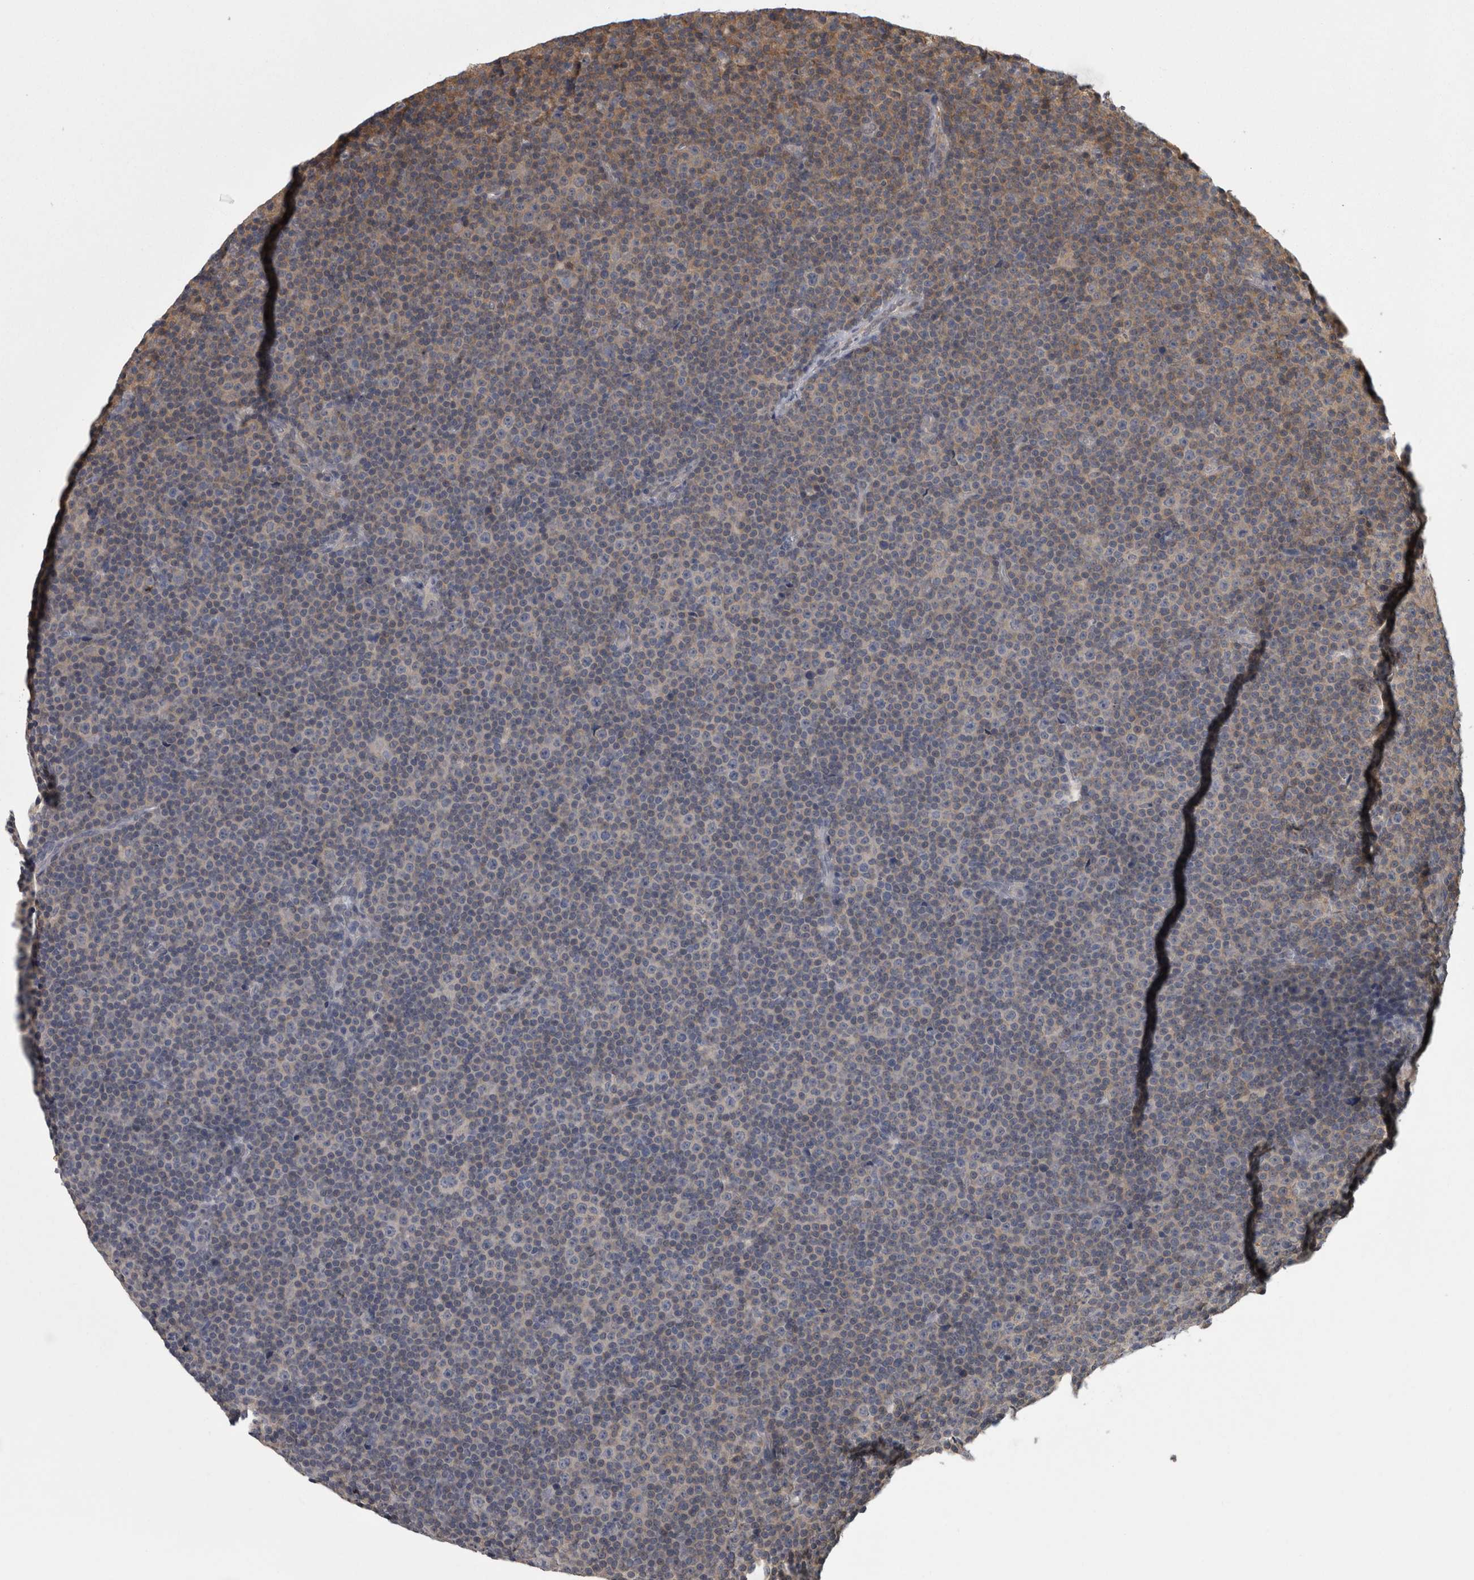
{"staining": {"intensity": "weak", "quantity": "<25%", "location": "cytoplasmic/membranous"}, "tissue": "lymphoma", "cell_type": "Tumor cells", "image_type": "cancer", "snomed": [{"axis": "morphology", "description": "Malignant lymphoma, non-Hodgkin's type, Low grade"}, {"axis": "topography", "description": "Lymph node"}], "caption": "Image shows no significant protein staining in tumor cells of malignant lymphoma, non-Hodgkin's type (low-grade). (DAB (3,3'-diaminobenzidine) IHC, high magnification).", "gene": "APRT", "patient": {"sex": "female", "age": 67}}